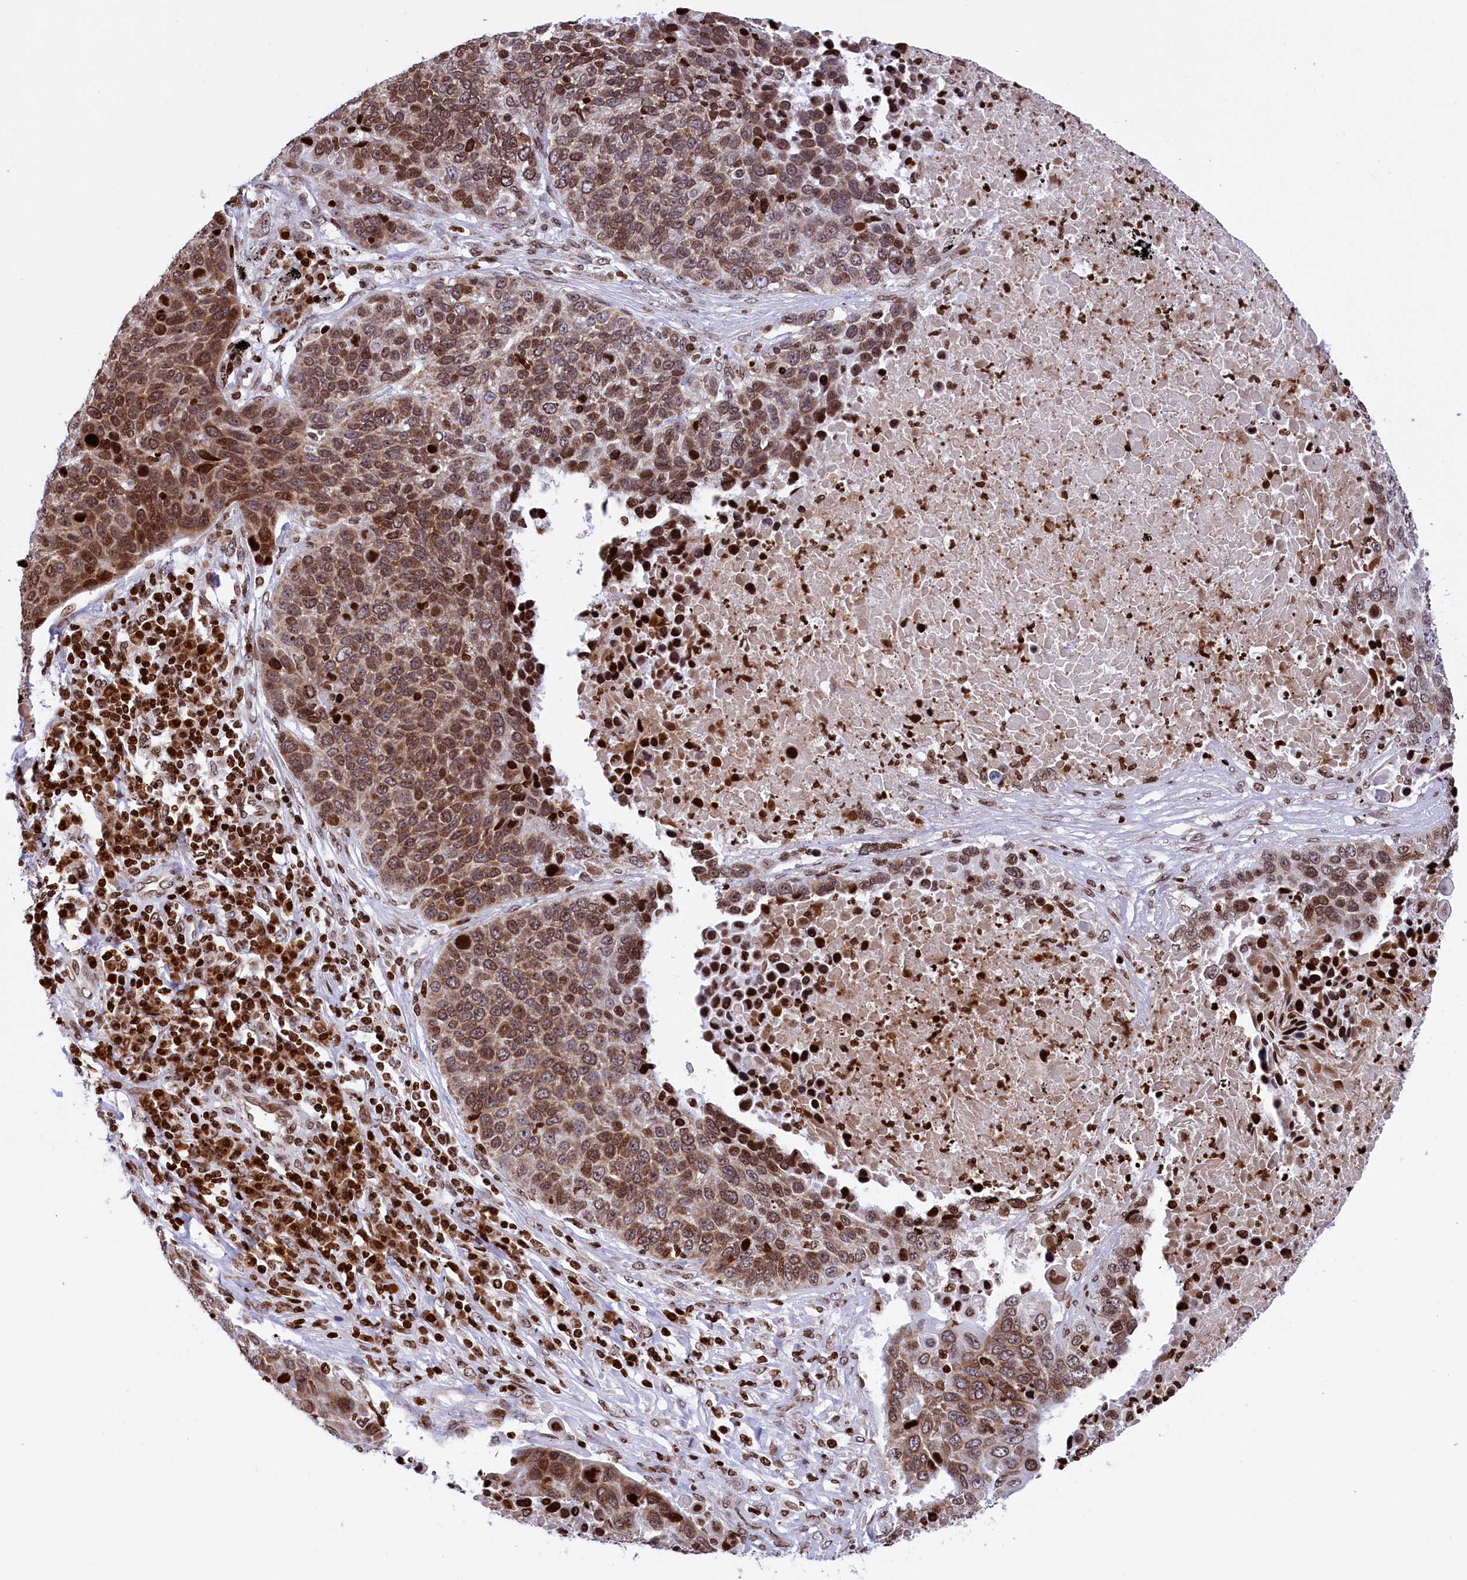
{"staining": {"intensity": "moderate", "quantity": ">75%", "location": "cytoplasmic/membranous"}, "tissue": "lung cancer", "cell_type": "Tumor cells", "image_type": "cancer", "snomed": [{"axis": "morphology", "description": "Squamous cell carcinoma, NOS"}, {"axis": "topography", "description": "Lung"}], "caption": "The immunohistochemical stain highlights moderate cytoplasmic/membranous staining in tumor cells of squamous cell carcinoma (lung) tissue. Using DAB (3,3'-diaminobenzidine) (brown) and hematoxylin (blue) stains, captured at high magnification using brightfield microscopy.", "gene": "TIMM29", "patient": {"sex": "male", "age": 66}}